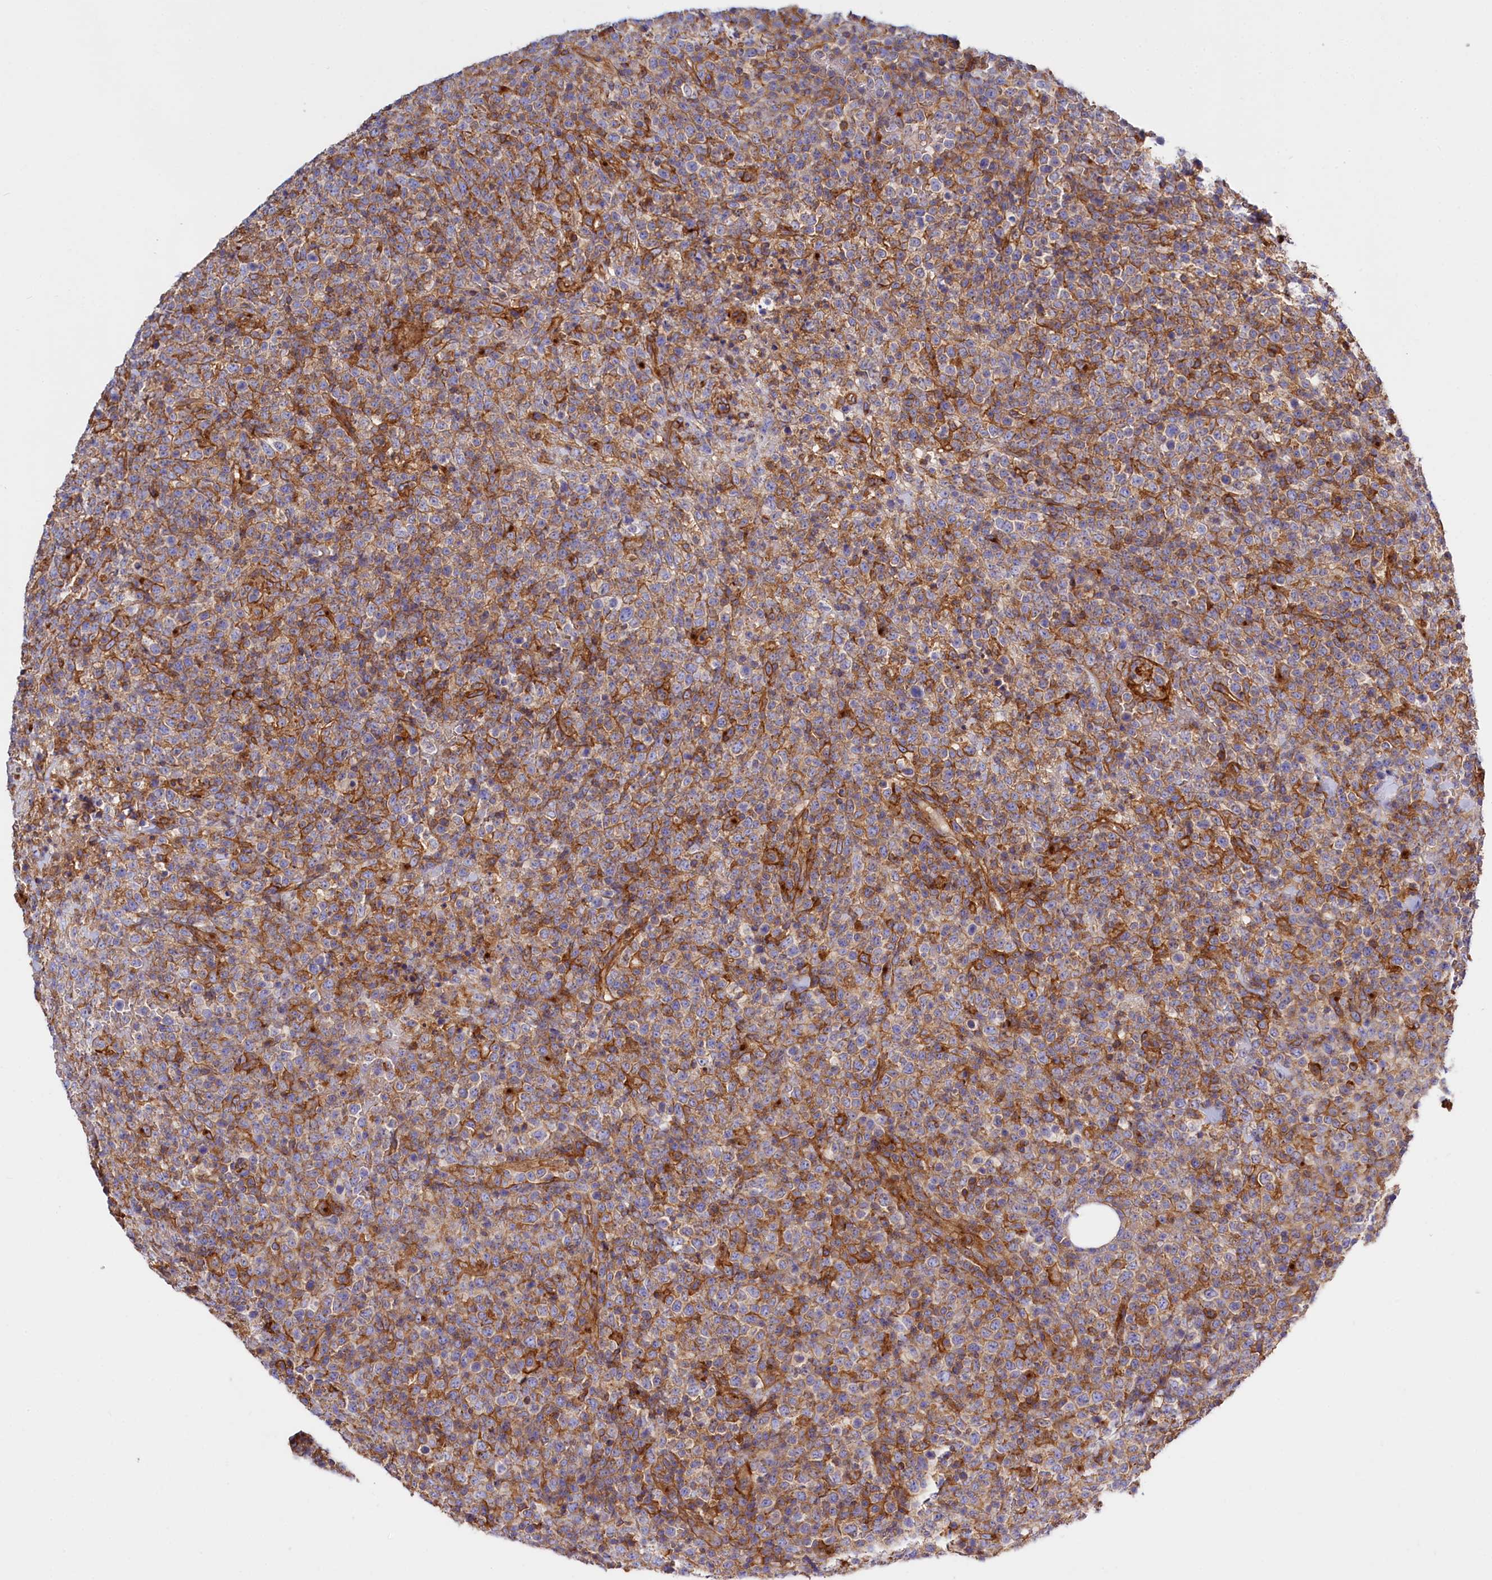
{"staining": {"intensity": "moderate", "quantity": "25%-75%", "location": "cytoplasmic/membranous"}, "tissue": "lymphoma", "cell_type": "Tumor cells", "image_type": "cancer", "snomed": [{"axis": "morphology", "description": "Malignant lymphoma, non-Hodgkin's type, High grade"}, {"axis": "topography", "description": "Colon"}], "caption": "Protein expression analysis of human high-grade malignant lymphoma, non-Hodgkin's type reveals moderate cytoplasmic/membranous positivity in approximately 25%-75% of tumor cells.", "gene": "ANO6", "patient": {"sex": "female", "age": 53}}